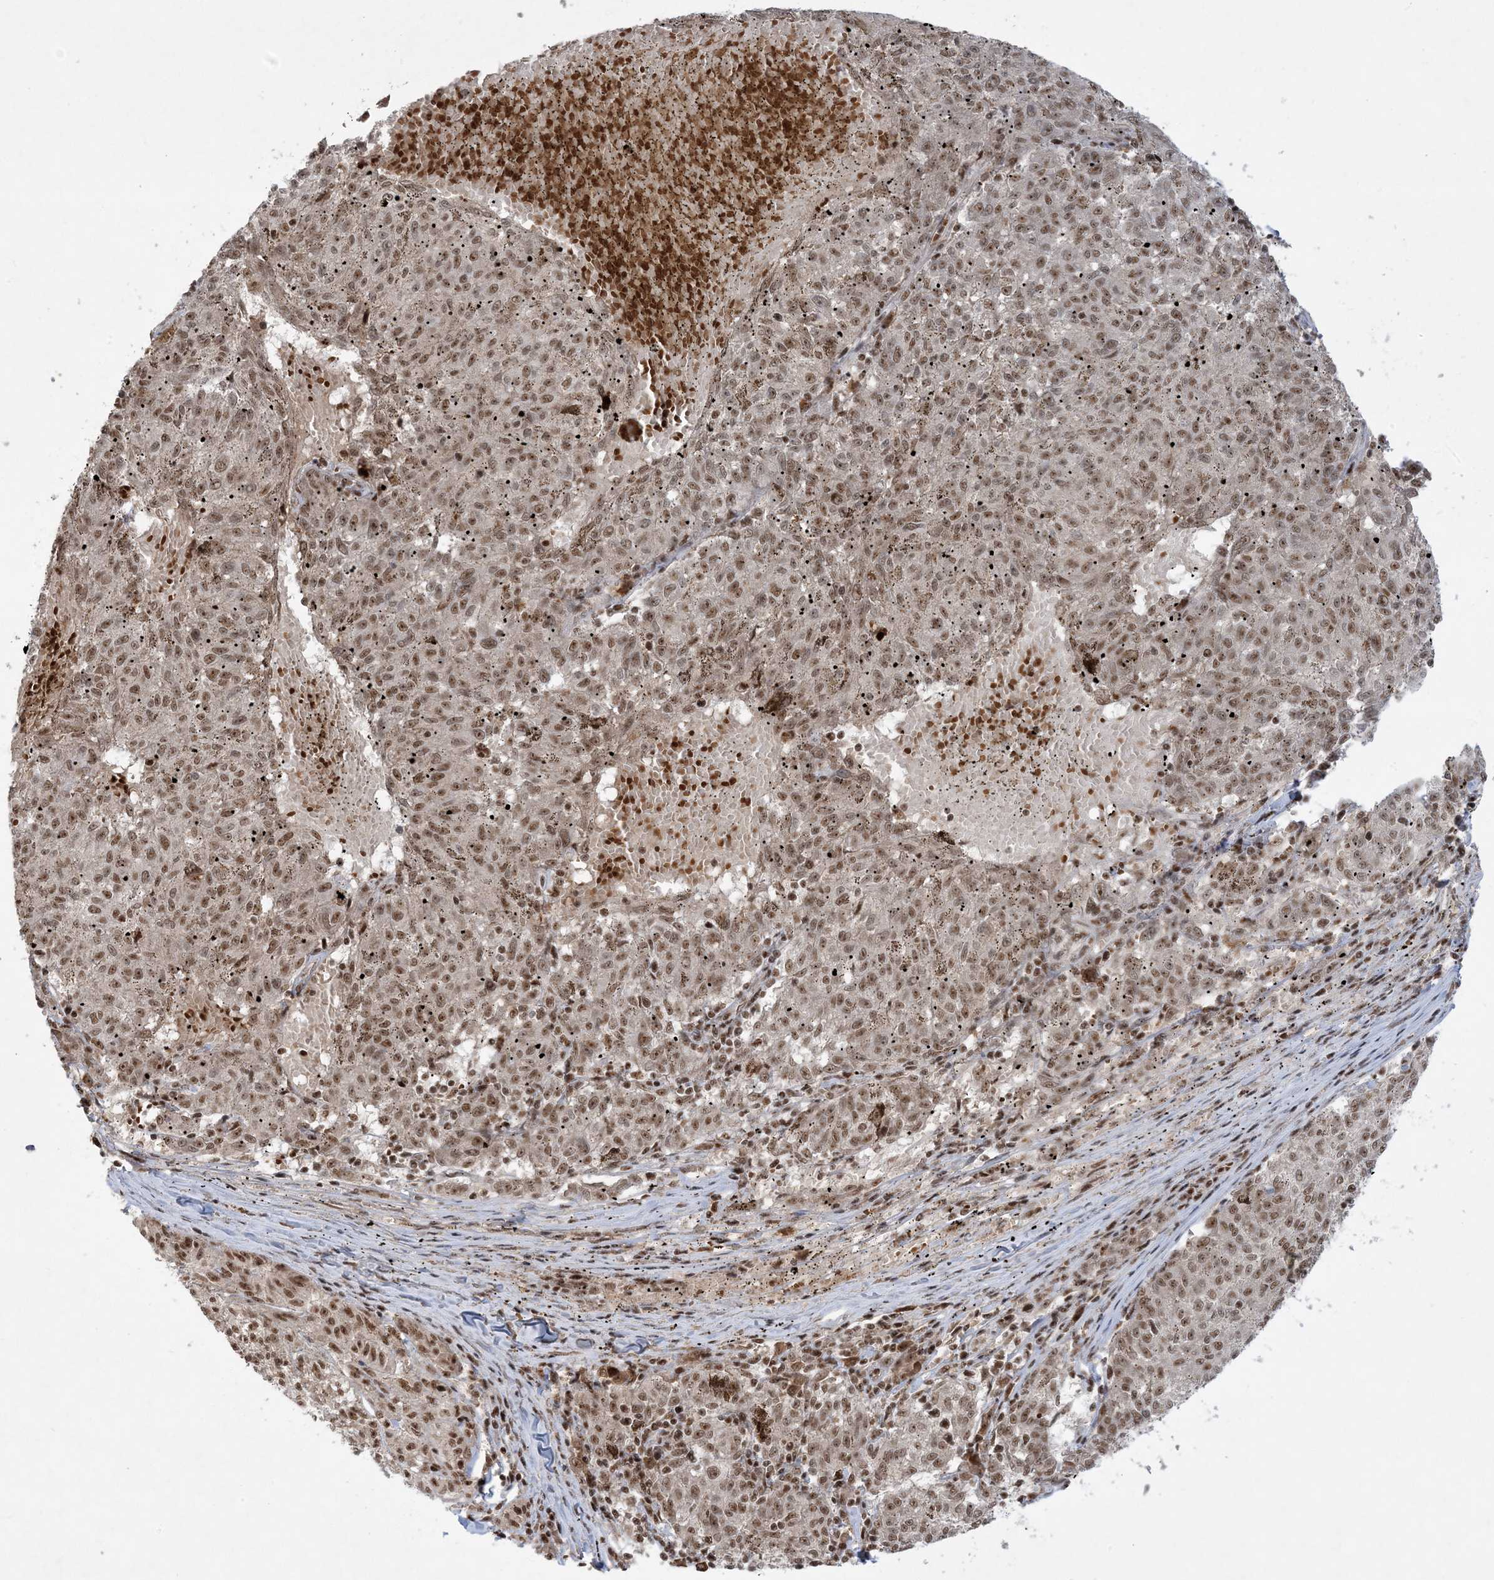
{"staining": {"intensity": "moderate", "quantity": ">75%", "location": "nuclear"}, "tissue": "melanoma", "cell_type": "Tumor cells", "image_type": "cancer", "snomed": [{"axis": "morphology", "description": "Malignant melanoma, NOS"}, {"axis": "topography", "description": "Skin"}], "caption": "Immunohistochemistry image of neoplastic tissue: human melanoma stained using immunohistochemistry exhibits medium levels of moderate protein expression localized specifically in the nuclear of tumor cells, appearing as a nuclear brown color.", "gene": "PPIL2", "patient": {"sex": "female", "age": 72}}